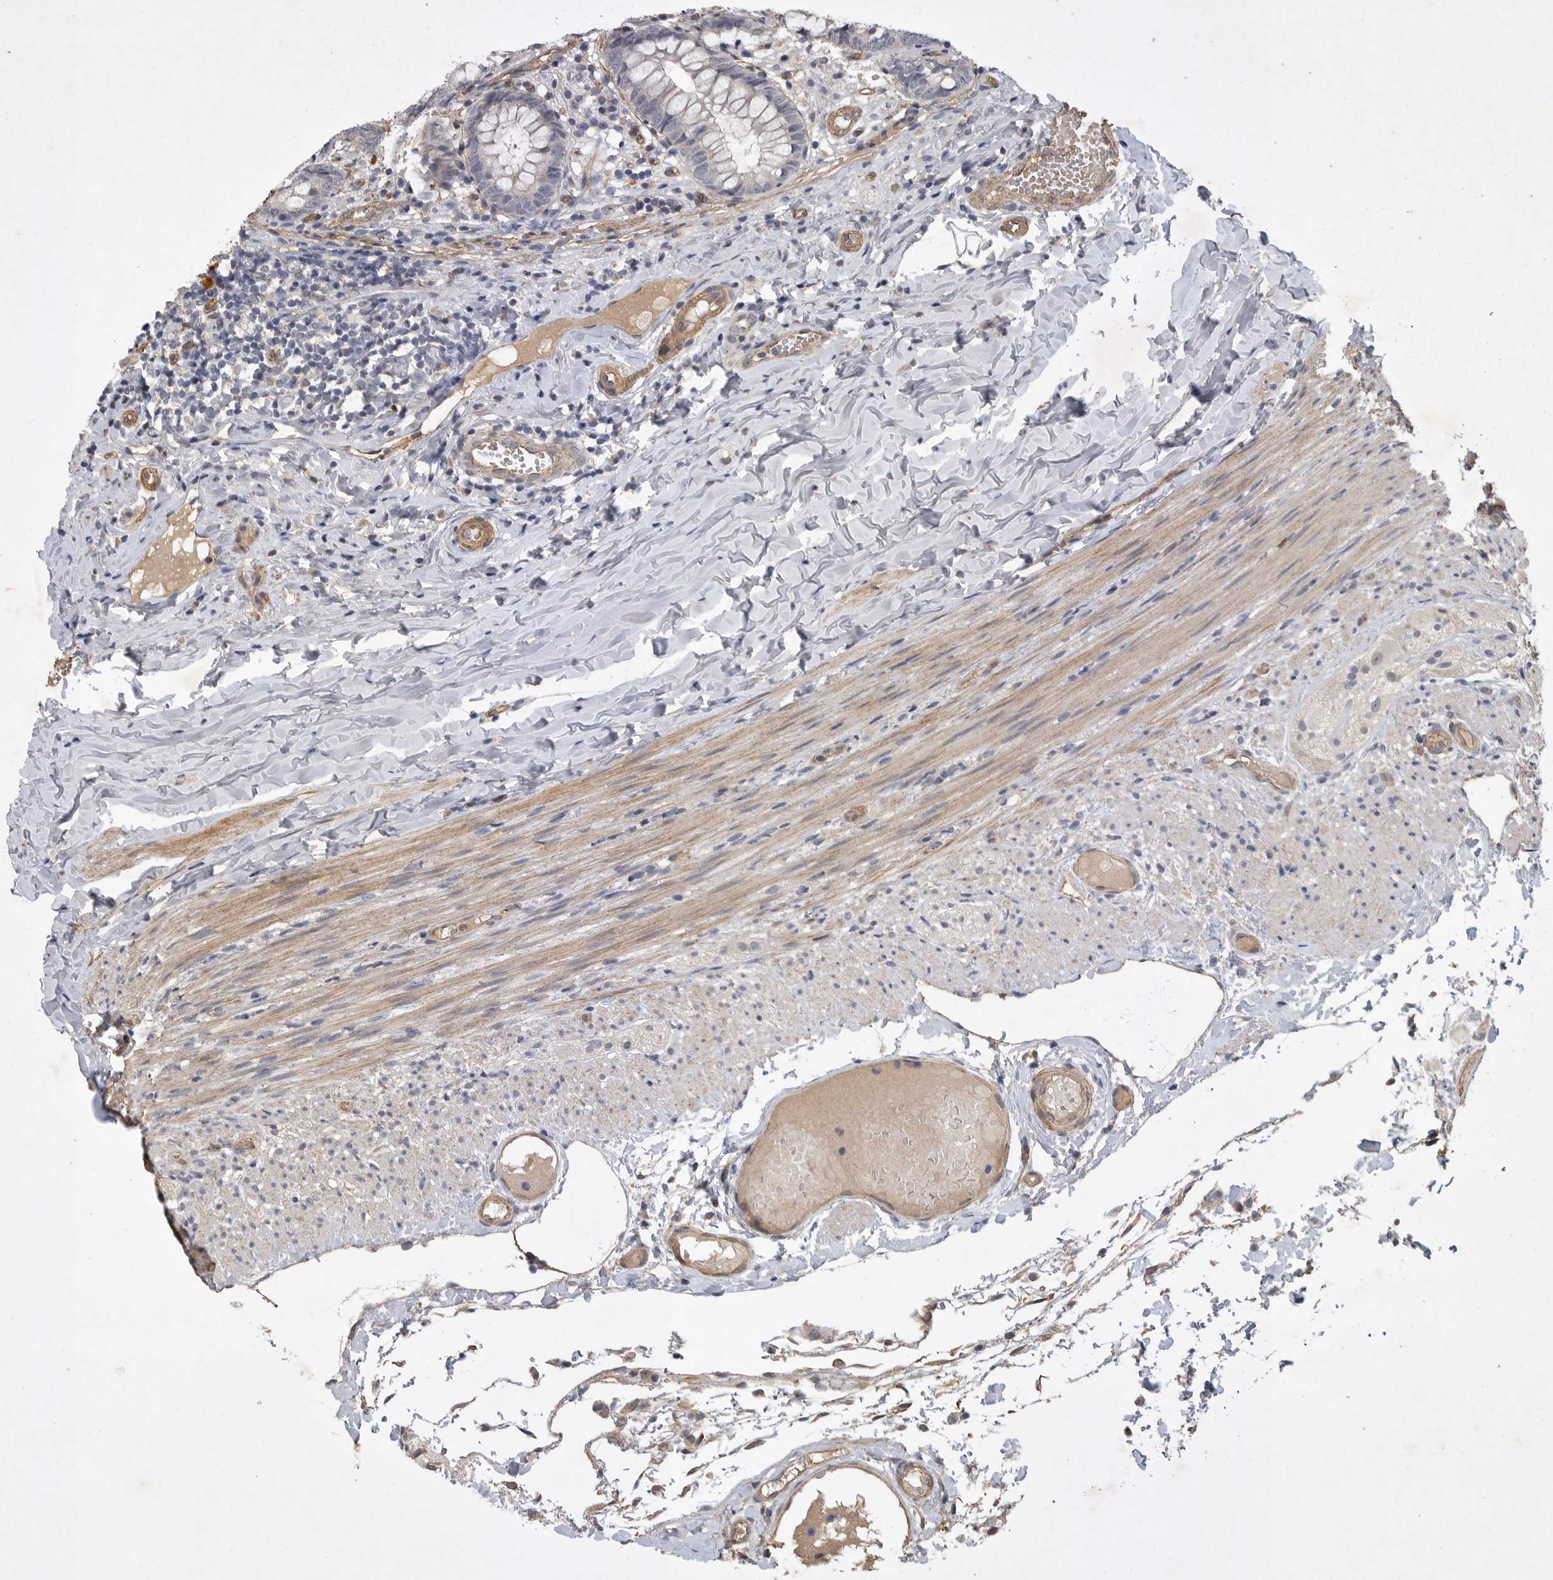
{"staining": {"intensity": "weak", "quantity": "25%-75%", "location": "cytoplasmic/membranous"}, "tissue": "appendix", "cell_type": "Glandular cells", "image_type": "normal", "snomed": [{"axis": "morphology", "description": "Normal tissue, NOS"}, {"axis": "topography", "description": "Appendix"}], "caption": "Appendix stained for a protein shows weak cytoplasmic/membranous positivity in glandular cells. Nuclei are stained in blue.", "gene": "ANKFY1", "patient": {"sex": "male", "age": 8}}